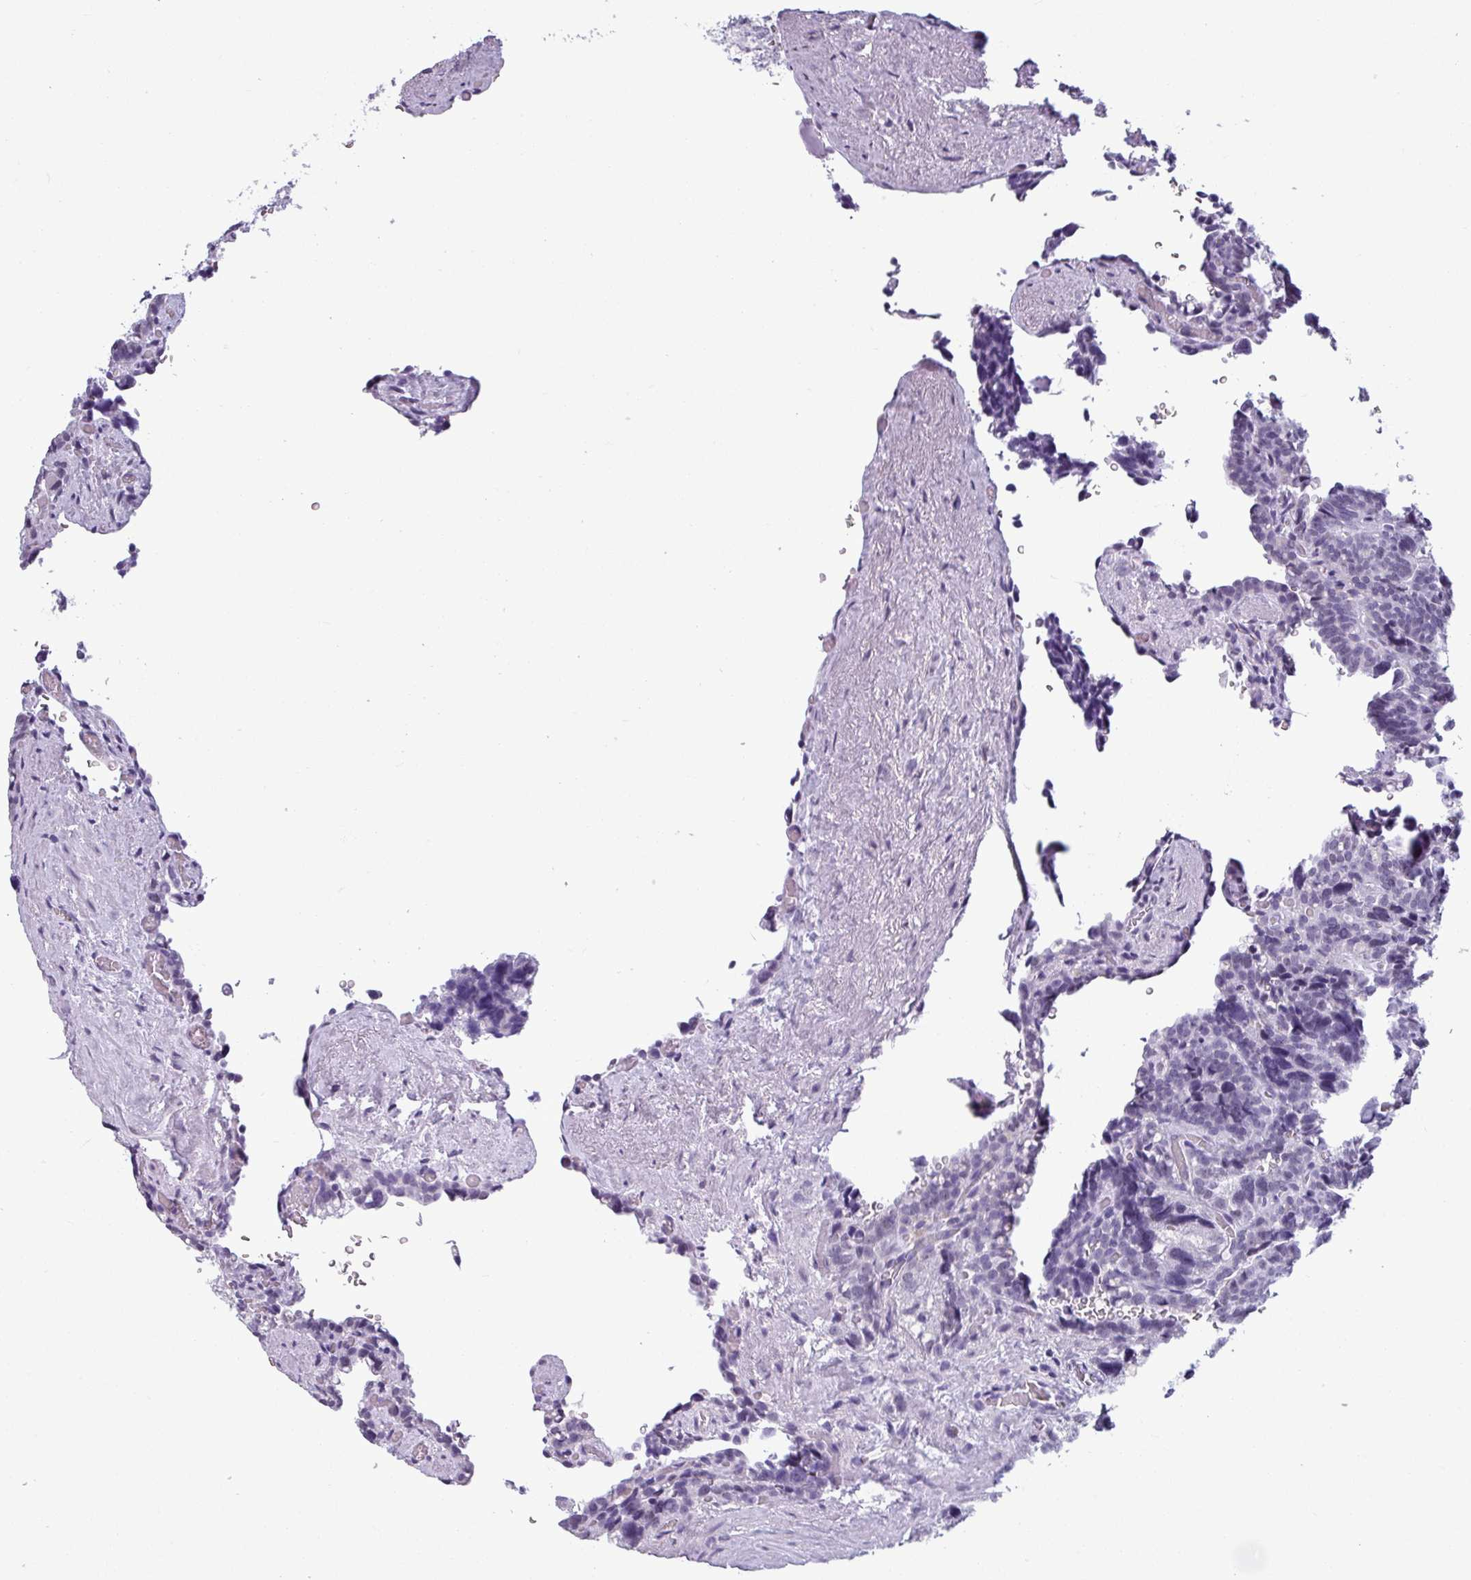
{"staining": {"intensity": "negative", "quantity": "none", "location": "none"}, "tissue": "seminal vesicle", "cell_type": "Glandular cells", "image_type": "normal", "snomed": [{"axis": "morphology", "description": "Normal tissue, NOS"}, {"axis": "topography", "description": "Seminal veicle"}], "caption": "DAB (3,3'-diaminobenzidine) immunohistochemical staining of normal seminal vesicle demonstrates no significant expression in glandular cells. (Brightfield microscopy of DAB (3,3'-diaminobenzidine) immunohistochemistry (IHC) at high magnification).", "gene": "SRGAP1", "patient": {"sex": "male", "age": 68}}